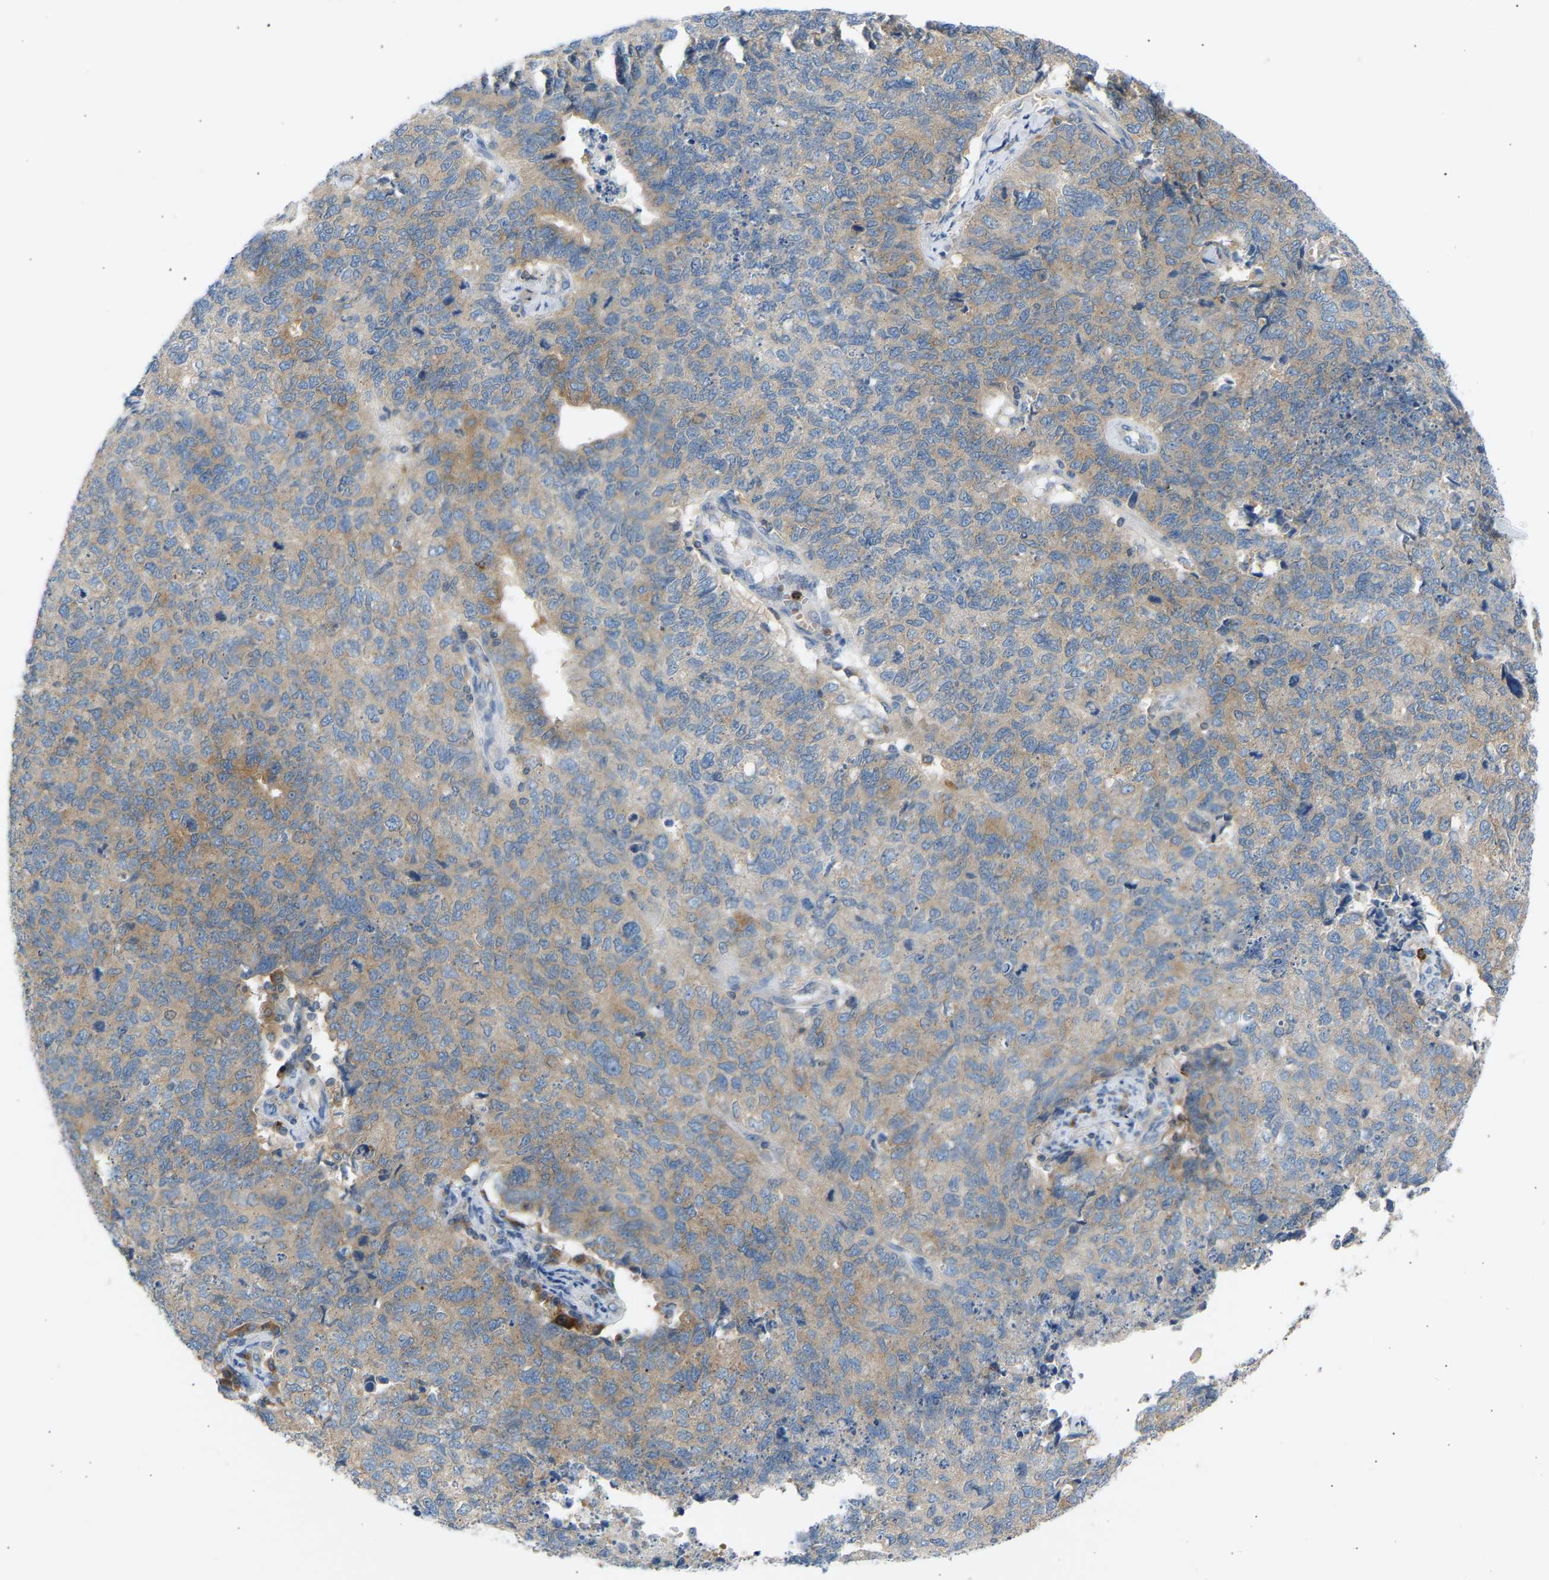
{"staining": {"intensity": "moderate", "quantity": "25%-75%", "location": "cytoplasmic/membranous"}, "tissue": "cervical cancer", "cell_type": "Tumor cells", "image_type": "cancer", "snomed": [{"axis": "morphology", "description": "Squamous cell carcinoma, NOS"}, {"axis": "topography", "description": "Cervix"}], "caption": "Tumor cells demonstrate medium levels of moderate cytoplasmic/membranous expression in about 25%-75% of cells in cervical cancer.", "gene": "TRIM50", "patient": {"sex": "female", "age": 63}}